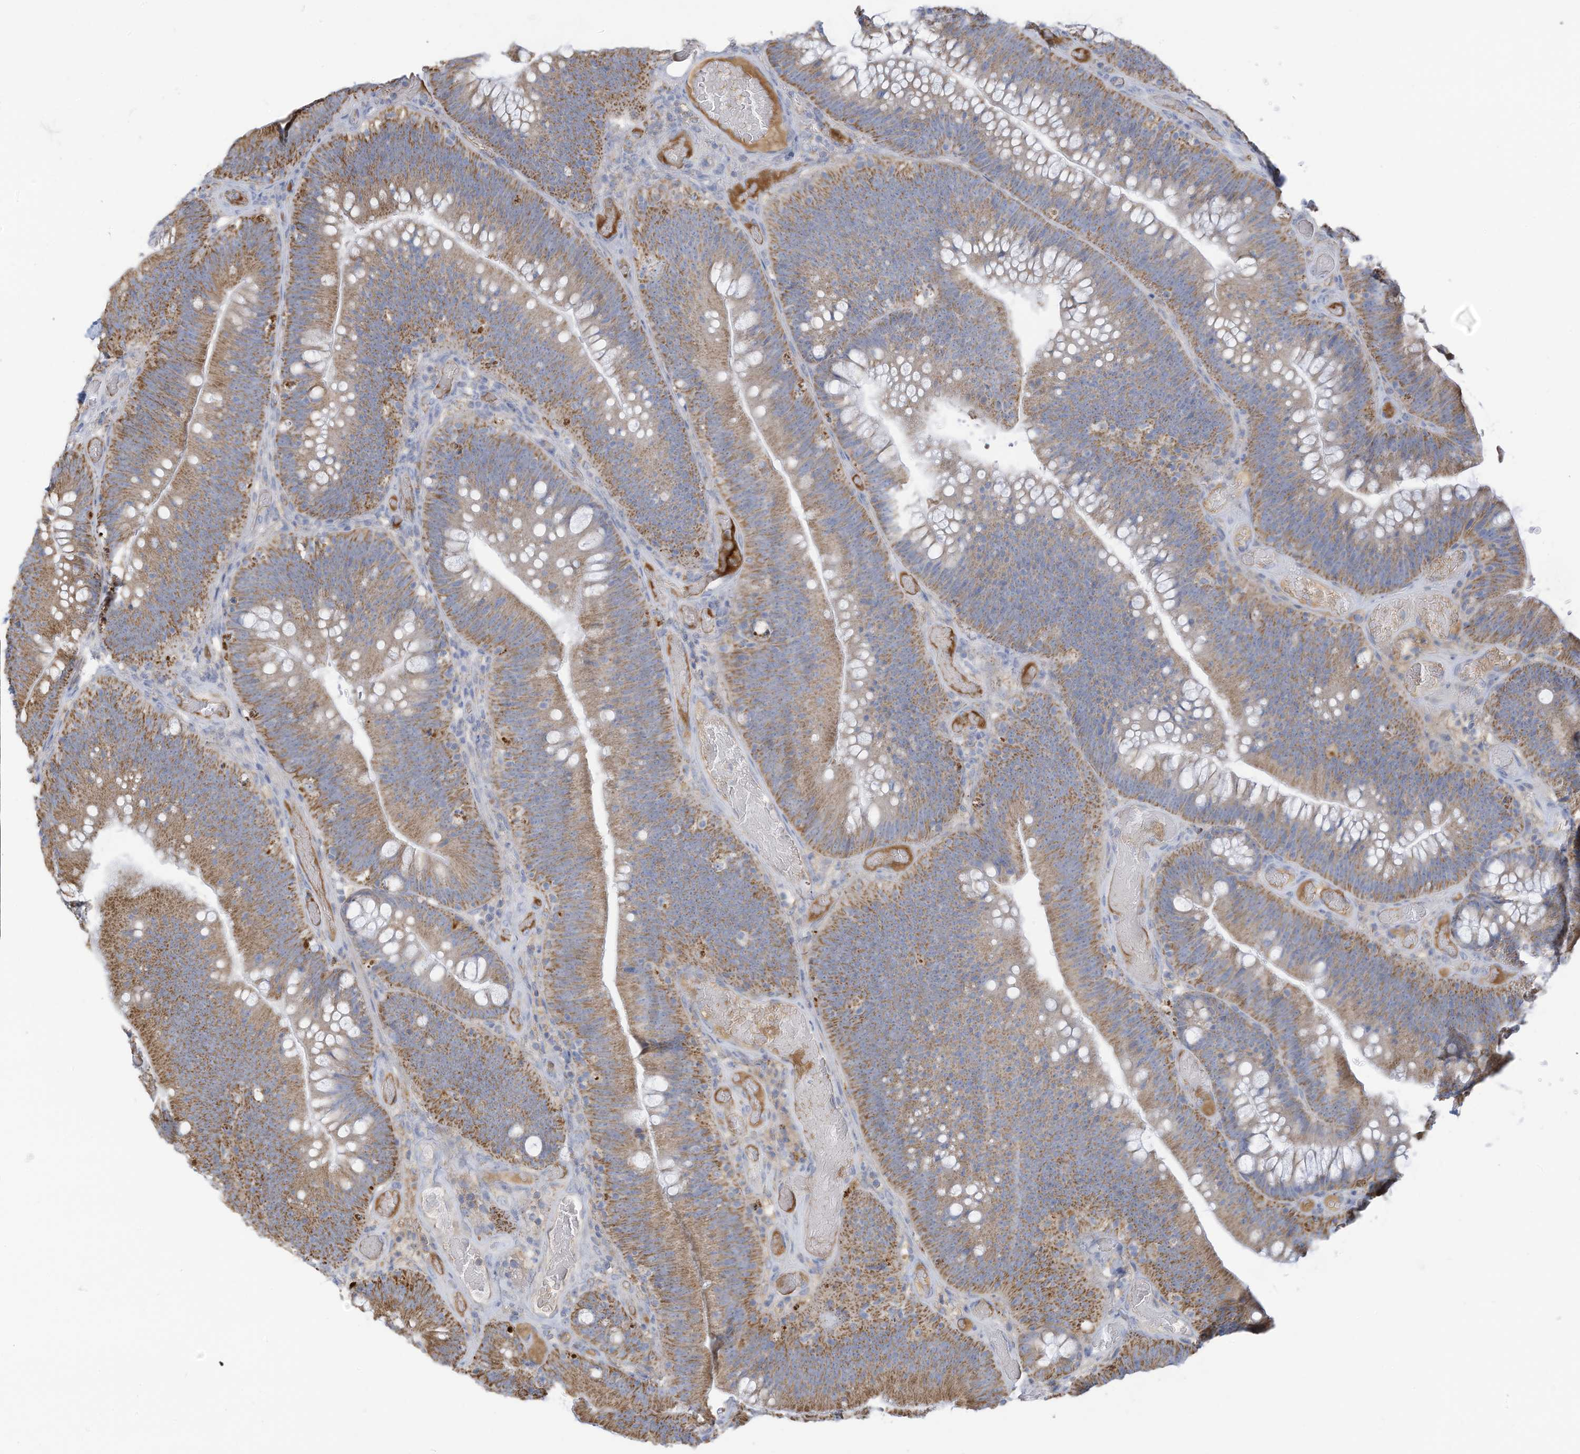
{"staining": {"intensity": "moderate", "quantity": ">75%", "location": "cytoplasmic/membranous"}, "tissue": "colorectal cancer", "cell_type": "Tumor cells", "image_type": "cancer", "snomed": [{"axis": "morphology", "description": "Normal tissue, NOS"}, {"axis": "topography", "description": "Colon"}], "caption": "Protein staining by IHC exhibits moderate cytoplasmic/membranous staining in approximately >75% of tumor cells in colorectal cancer.", "gene": "NLN", "patient": {"sex": "female", "age": 82}}